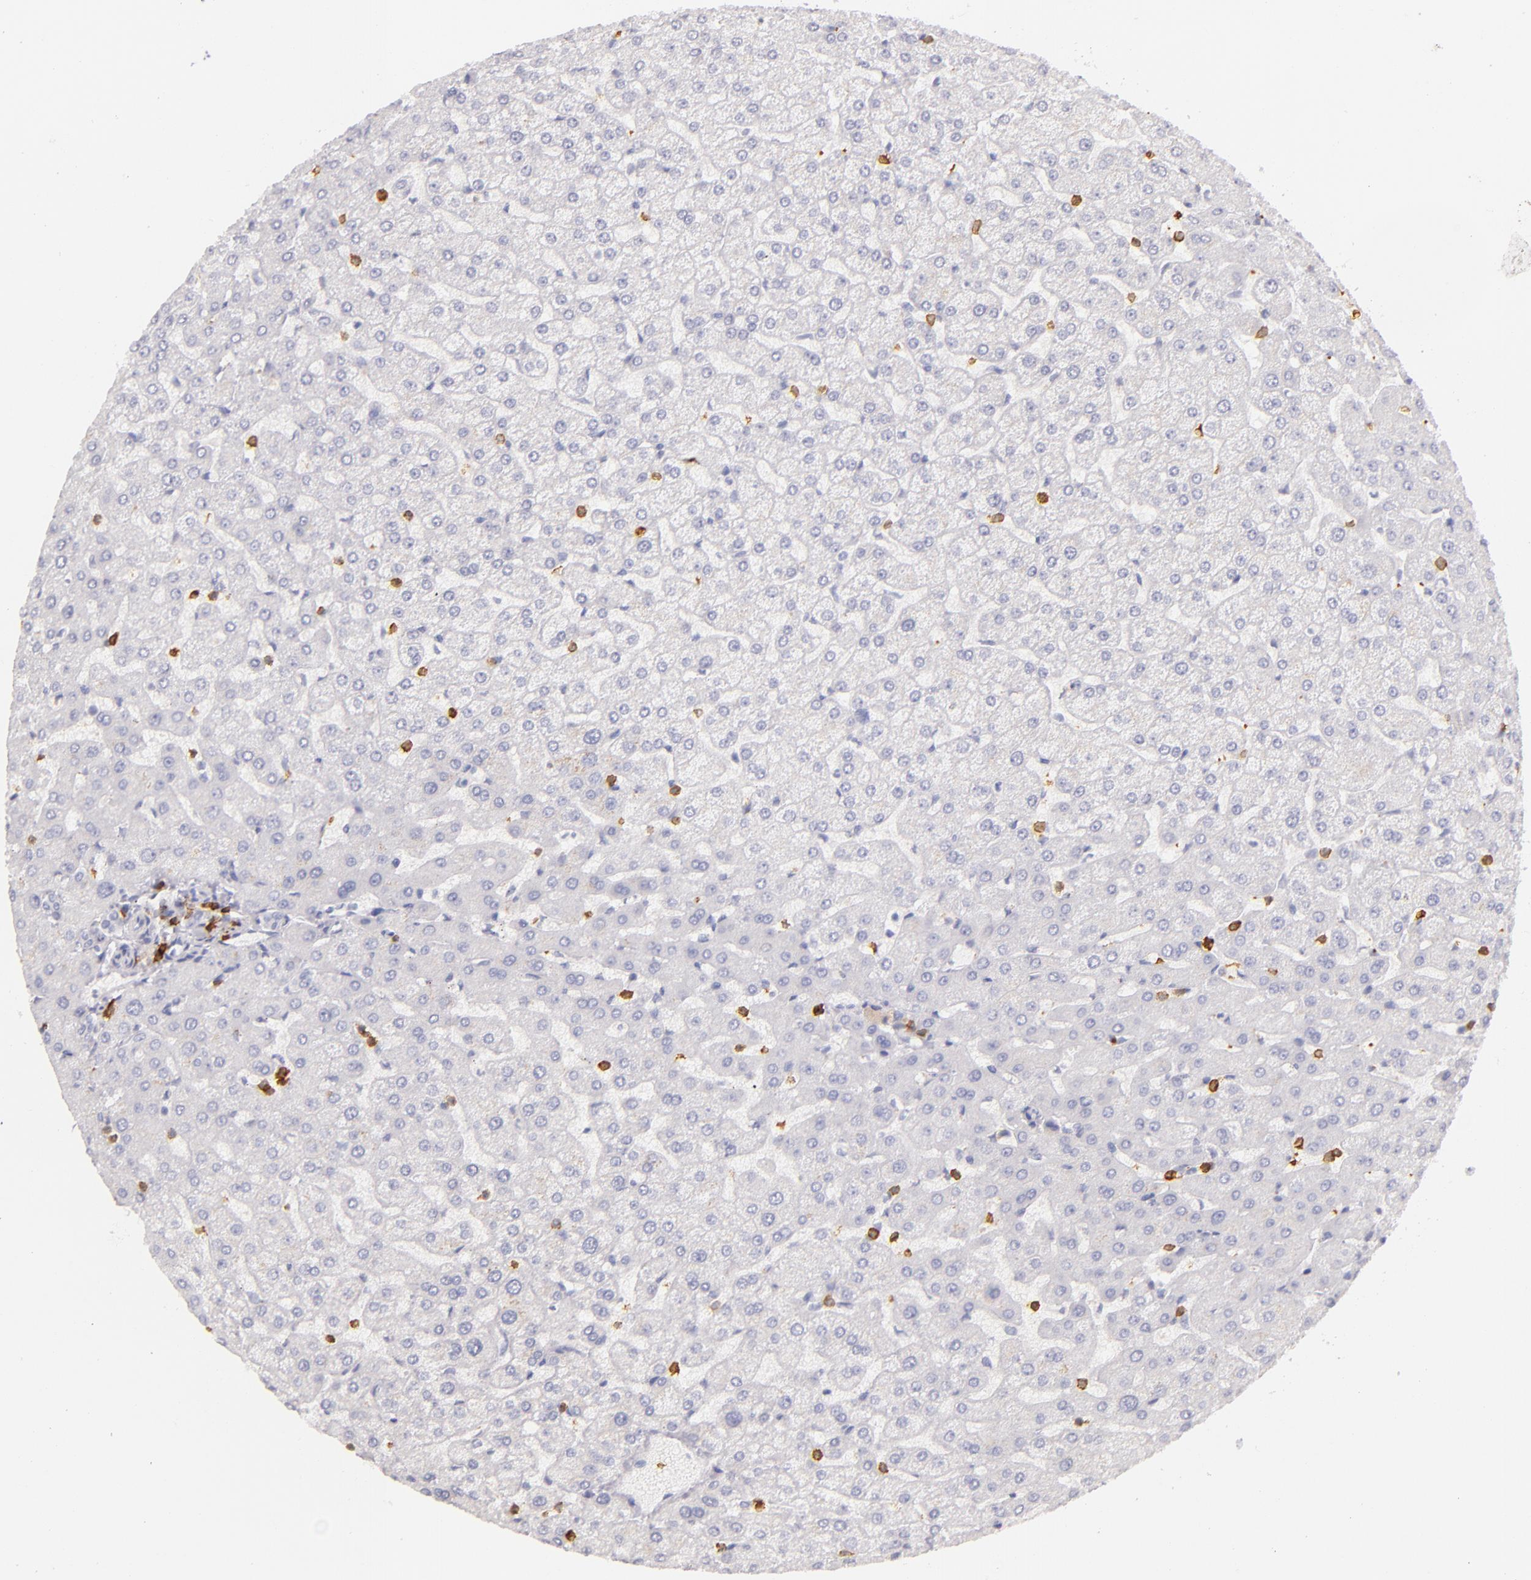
{"staining": {"intensity": "negative", "quantity": "none", "location": "none"}, "tissue": "liver", "cell_type": "Cholangiocytes", "image_type": "normal", "snomed": [{"axis": "morphology", "description": "Normal tissue, NOS"}, {"axis": "morphology", "description": "Fibrosis, NOS"}, {"axis": "topography", "description": "Liver"}], "caption": "An immunohistochemistry photomicrograph of normal liver is shown. There is no staining in cholangiocytes of liver. Brightfield microscopy of immunohistochemistry (IHC) stained with DAB (3,3'-diaminobenzidine) (brown) and hematoxylin (blue), captured at high magnification.", "gene": "LAT", "patient": {"sex": "female", "age": 29}}